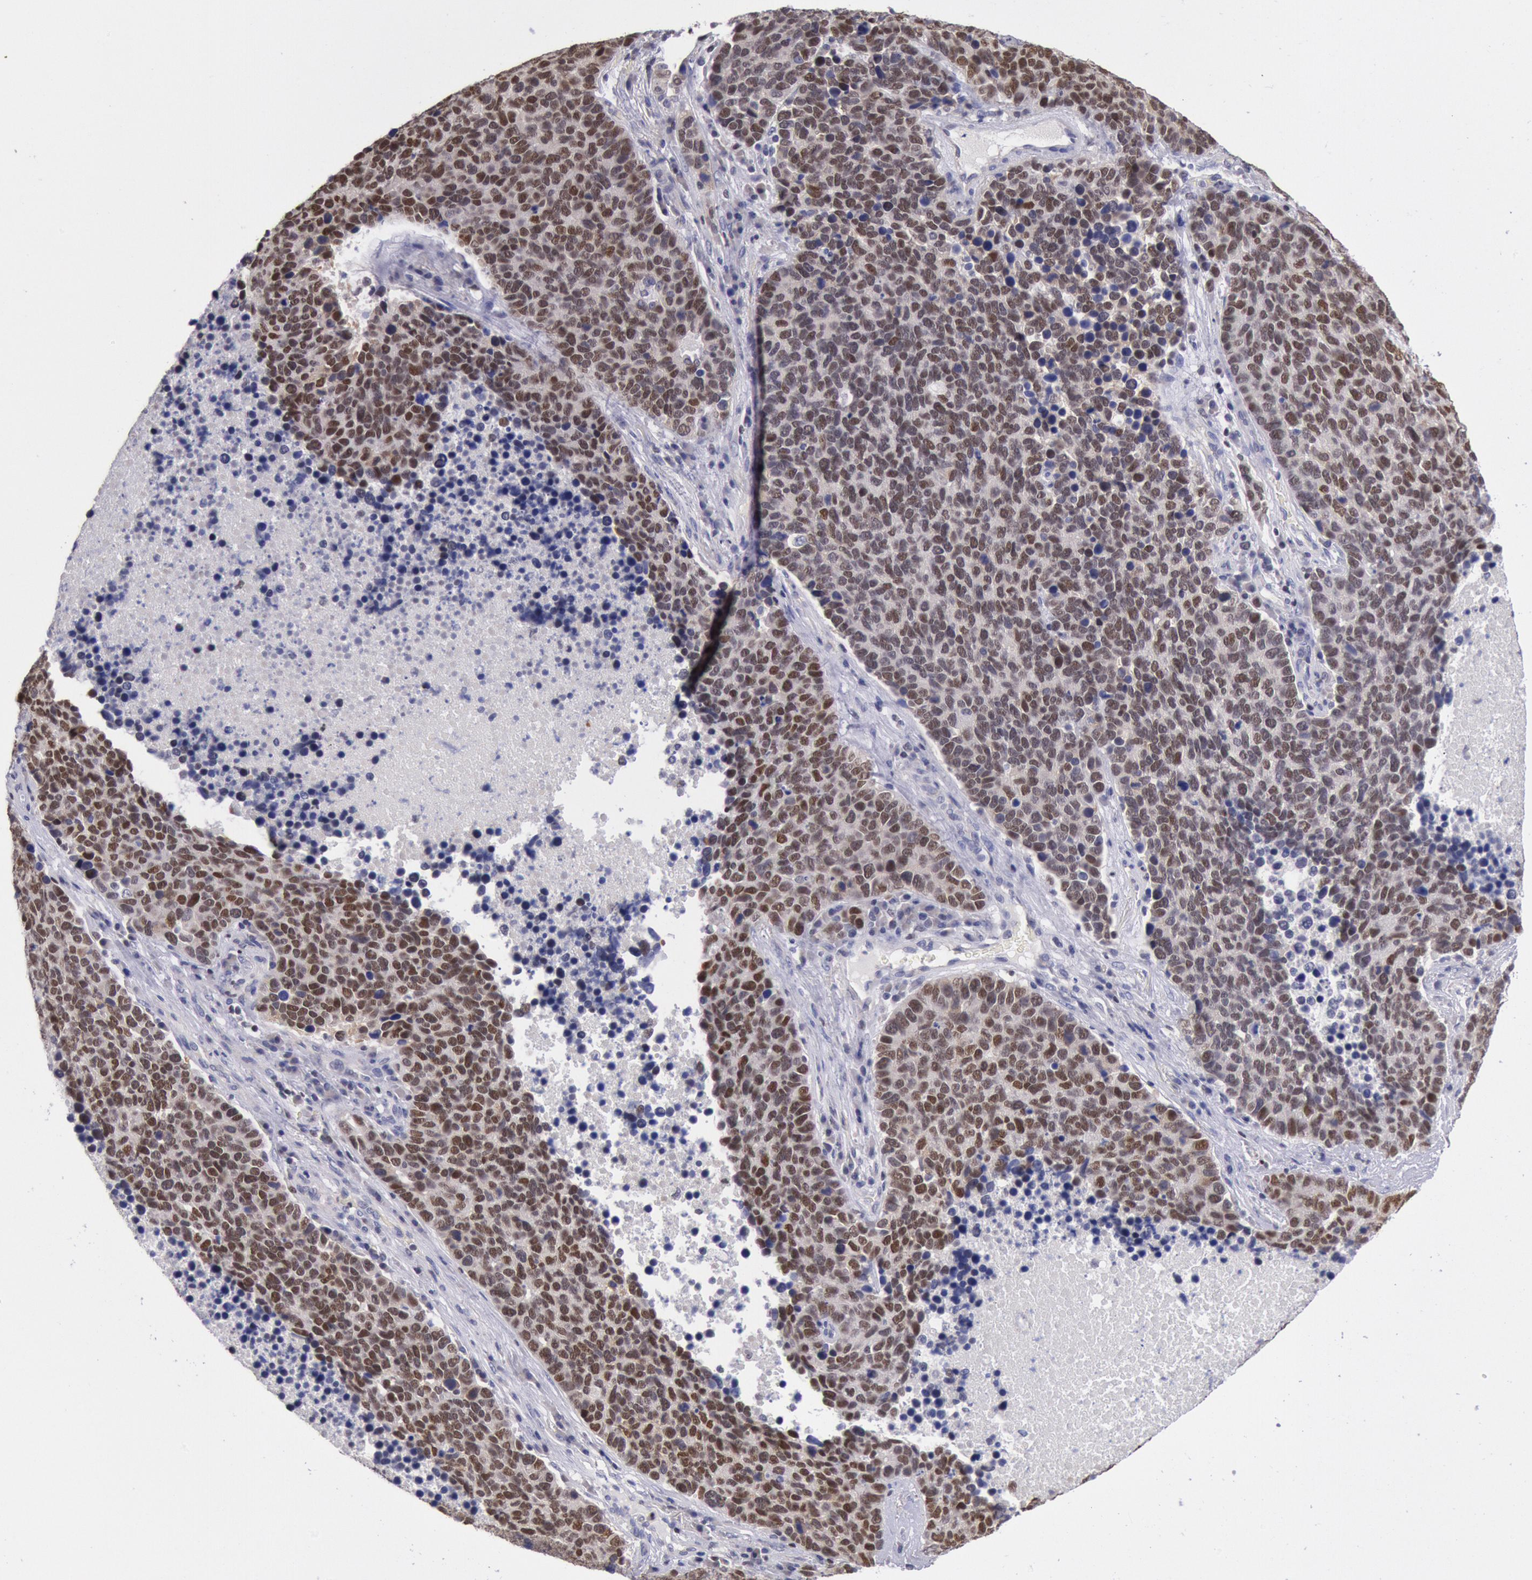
{"staining": {"intensity": "moderate", "quantity": ">75%", "location": "nuclear"}, "tissue": "lung cancer", "cell_type": "Tumor cells", "image_type": "cancer", "snomed": [{"axis": "morphology", "description": "Neoplasm, malignant, NOS"}, {"axis": "topography", "description": "Lung"}], "caption": "About >75% of tumor cells in neoplasm (malignant) (lung) show moderate nuclear protein expression as visualized by brown immunohistochemical staining.", "gene": "RPS6KA5", "patient": {"sex": "female", "age": 75}}